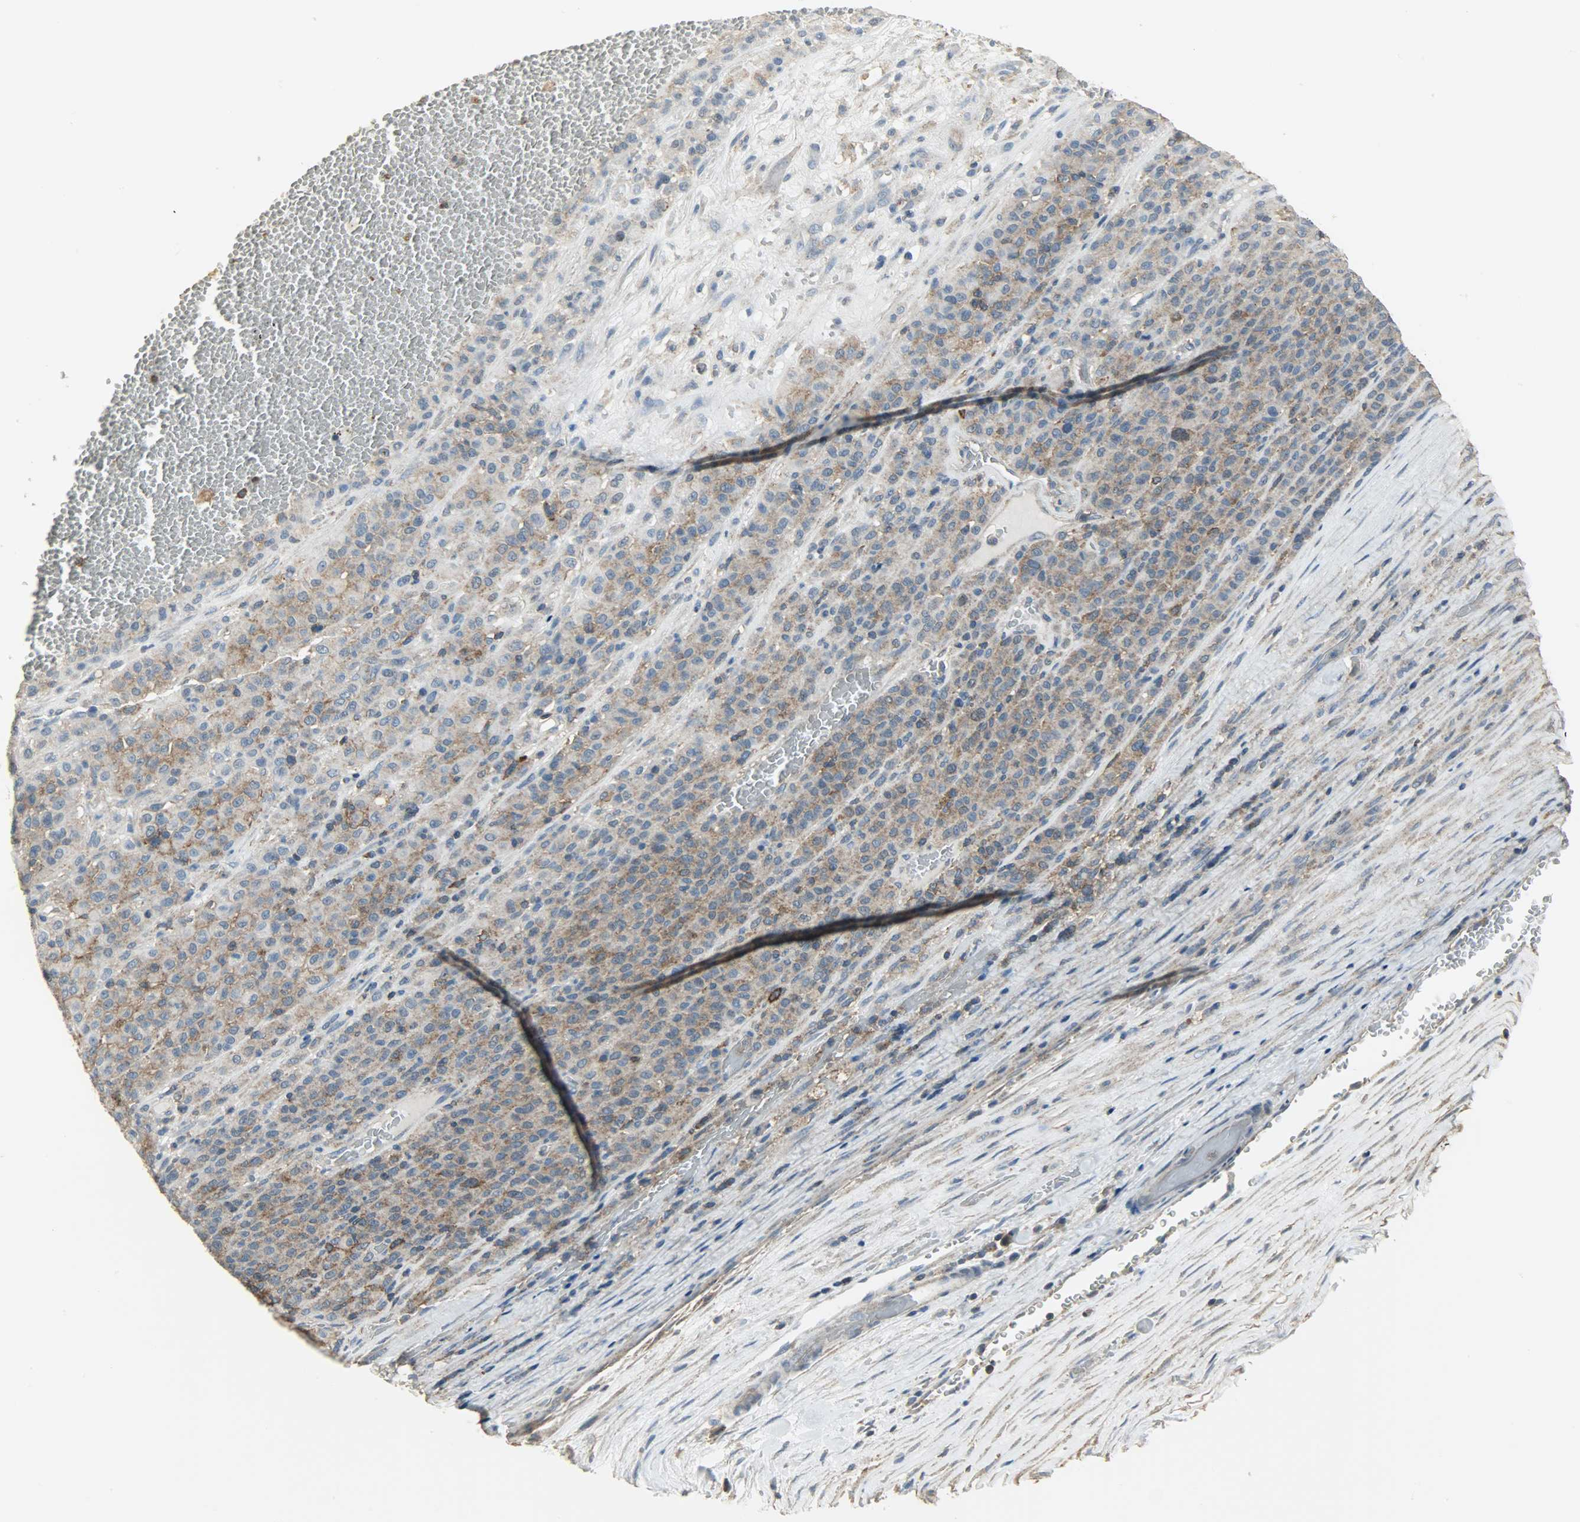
{"staining": {"intensity": "moderate", "quantity": ">75%", "location": "cytoplasmic/membranous"}, "tissue": "melanoma", "cell_type": "Tumor cells", "image_type": "cancer", "snomed": [{"axis": "morphology", "description": "Malignant melanoma, Metastatic site"}, {"axis": "topography", "description": "Pancreas"}], "caption": "Approximately >75% of tumor cells in melanoma reveal moderate cytoplasmic/membranous protein staining as visualized by brown immunohistochemical staining.", "gene": "DNAJA4", "patient": {"sex": "female", "age": 30}}